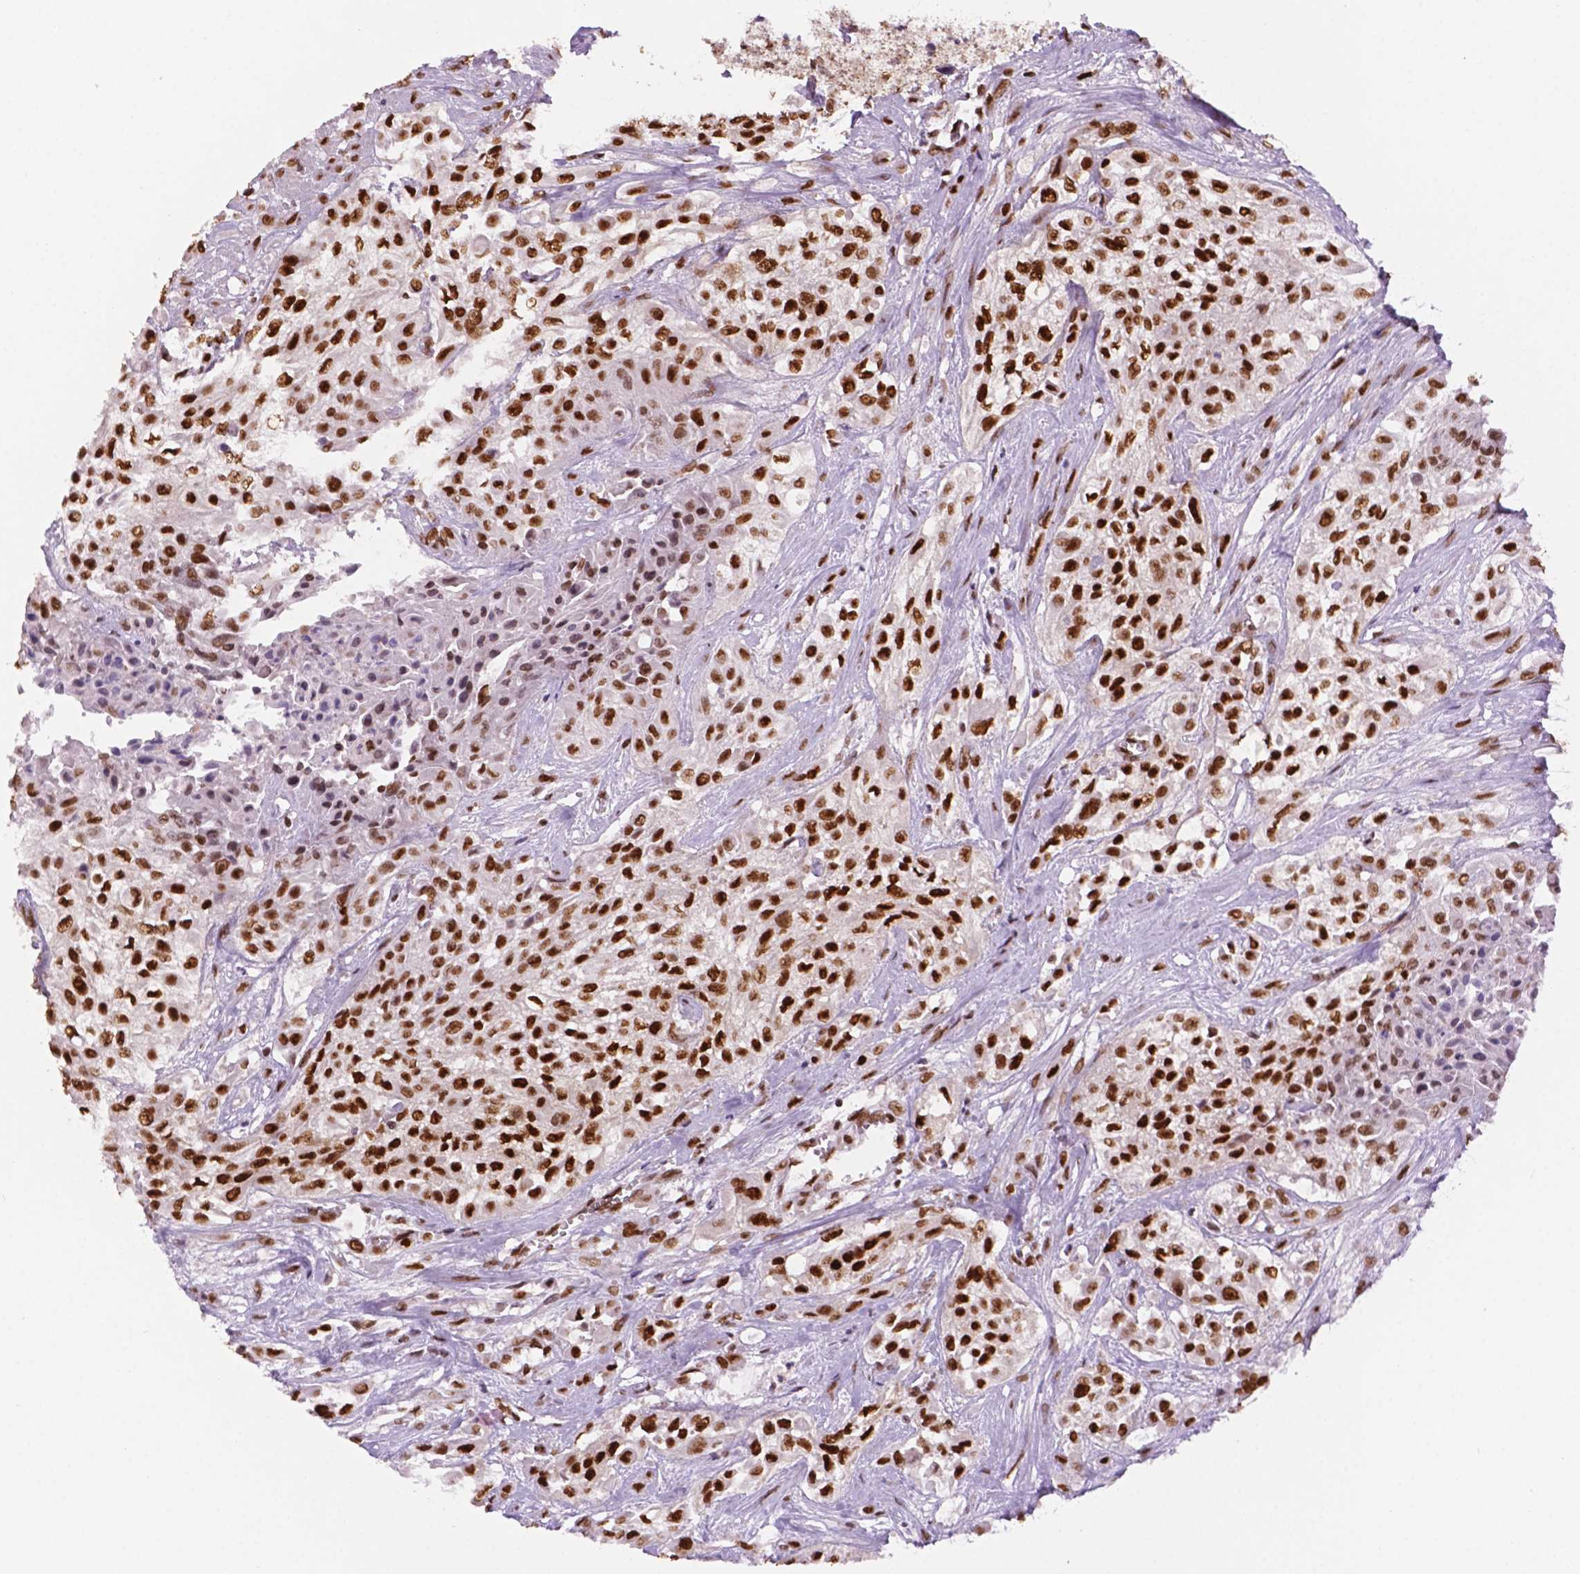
{"staining": {"intensity": "moderate", "quantity": "25%-75%", "location": "nuclear"}, "tissue": "urothelial cancer", "cell_type": "Tumor cells", "image_type": "cancer", "snomed": [{"axis": "morphology", "description": "Urothelial carcinoma, High grade"}, {"axis": "topography", "description": "Urinary bladder"}], "caption": "Immunohistochemical staining of human urothelial cancer exhibits moderate nuclear protein positivity in about 25%-75% of tumor cells. The protein is stained brown, and the nuclei are stained in blue (DAB (3,3'-diaminobenzidine) IHC with brightfield microscopy, high magnification).", "gene": "MLH1", "patient": {"sex": "male", "age": 57}}